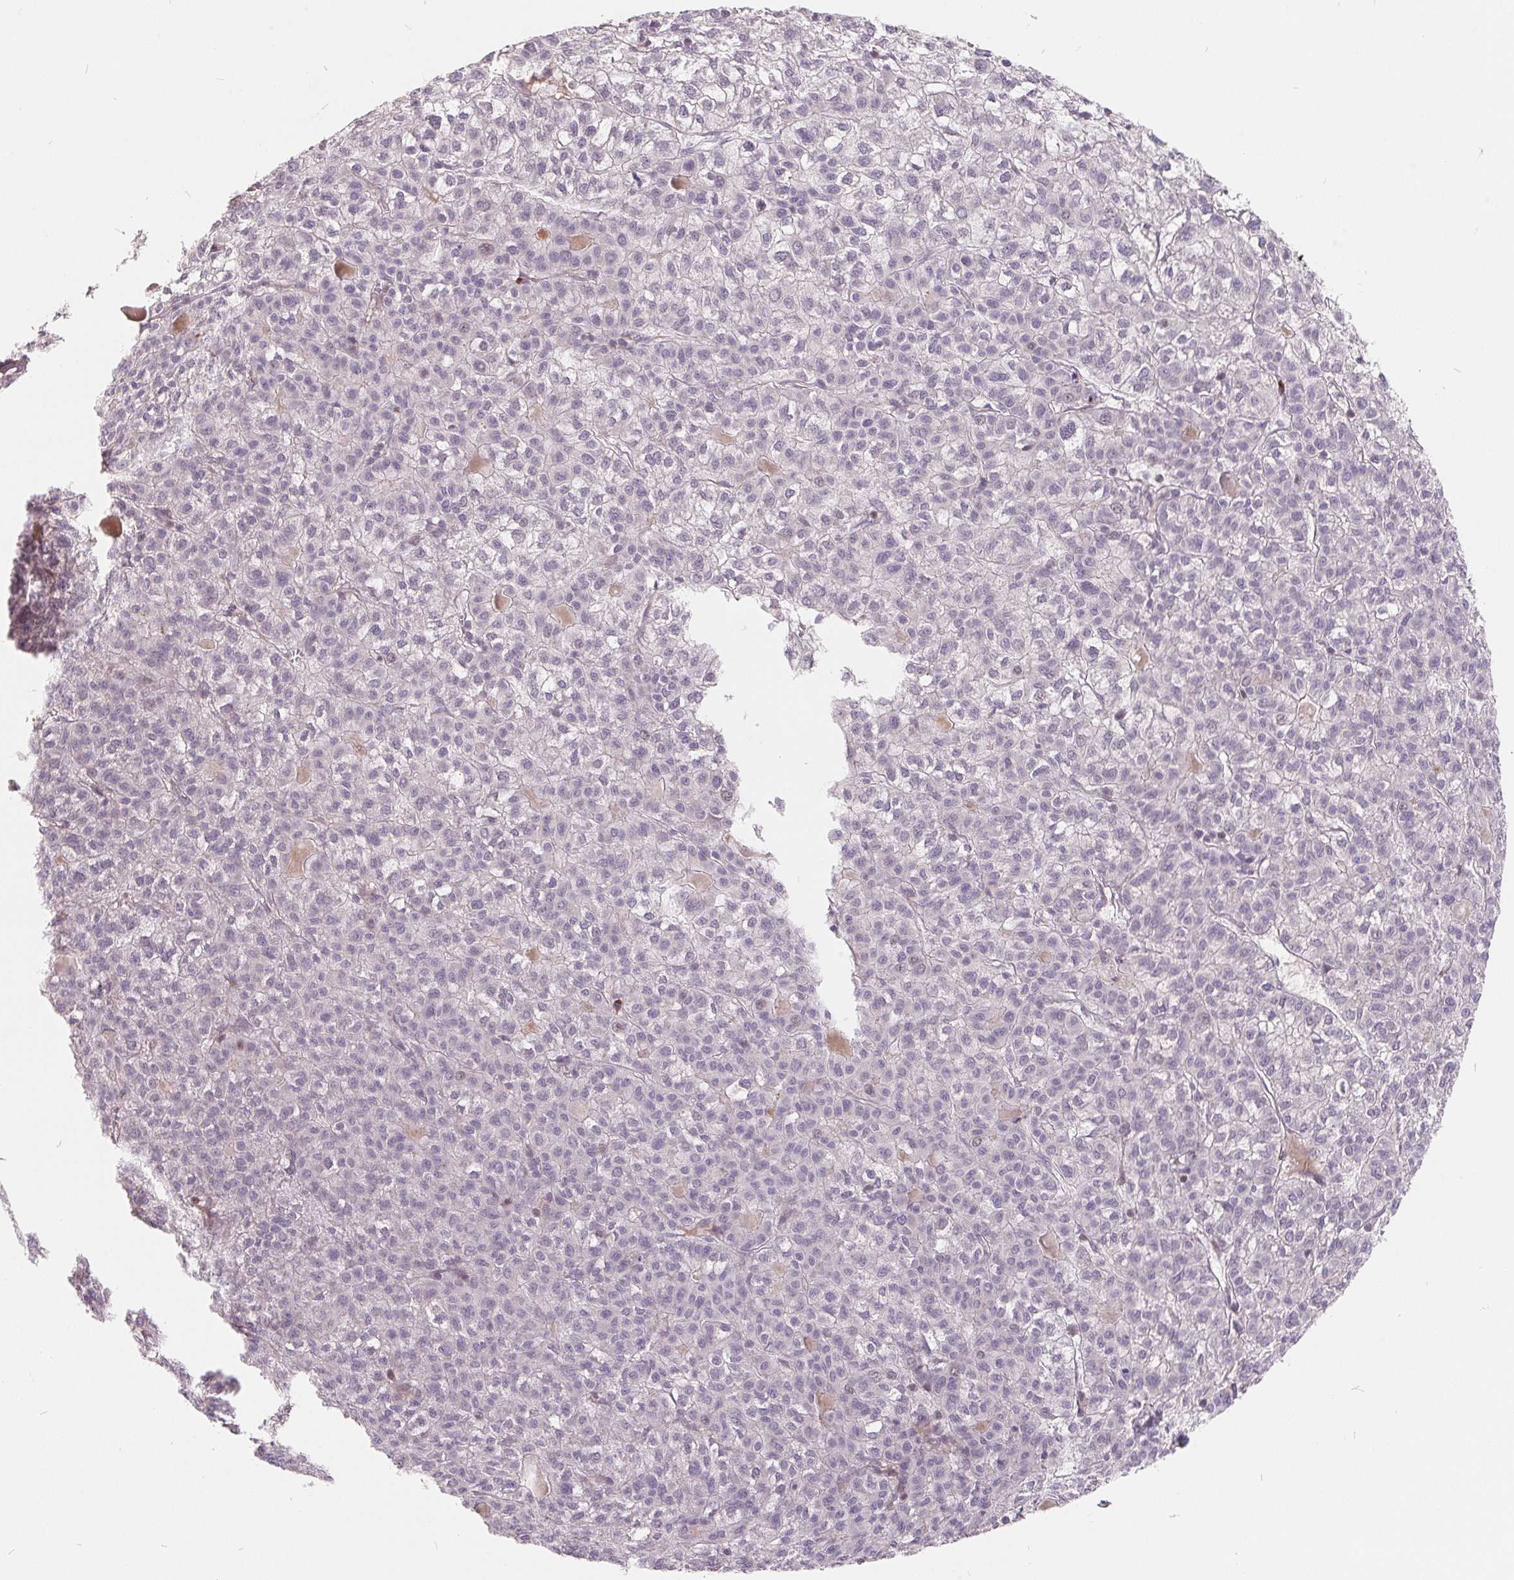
{"staining": {"intensity": "negative", "quantity": "none", "location": "none"}, "tissue": "liver cancer", "cell_type": "Tumor cells", "image_type": "cancer", "snomed": [{"axis": "morphology", "description": "Carcinoma, Hepatocellular, NOS"}, {"axis": "topography", "description": "Liver"}], "caption": "This is a micrograph of immunohistochemistry (IHC) staining of liver hepatocellular carcinoma, which shows no staining in tumor cells.", "gene": "NRG2", "patient": {"sex": "female", "age": 43}}